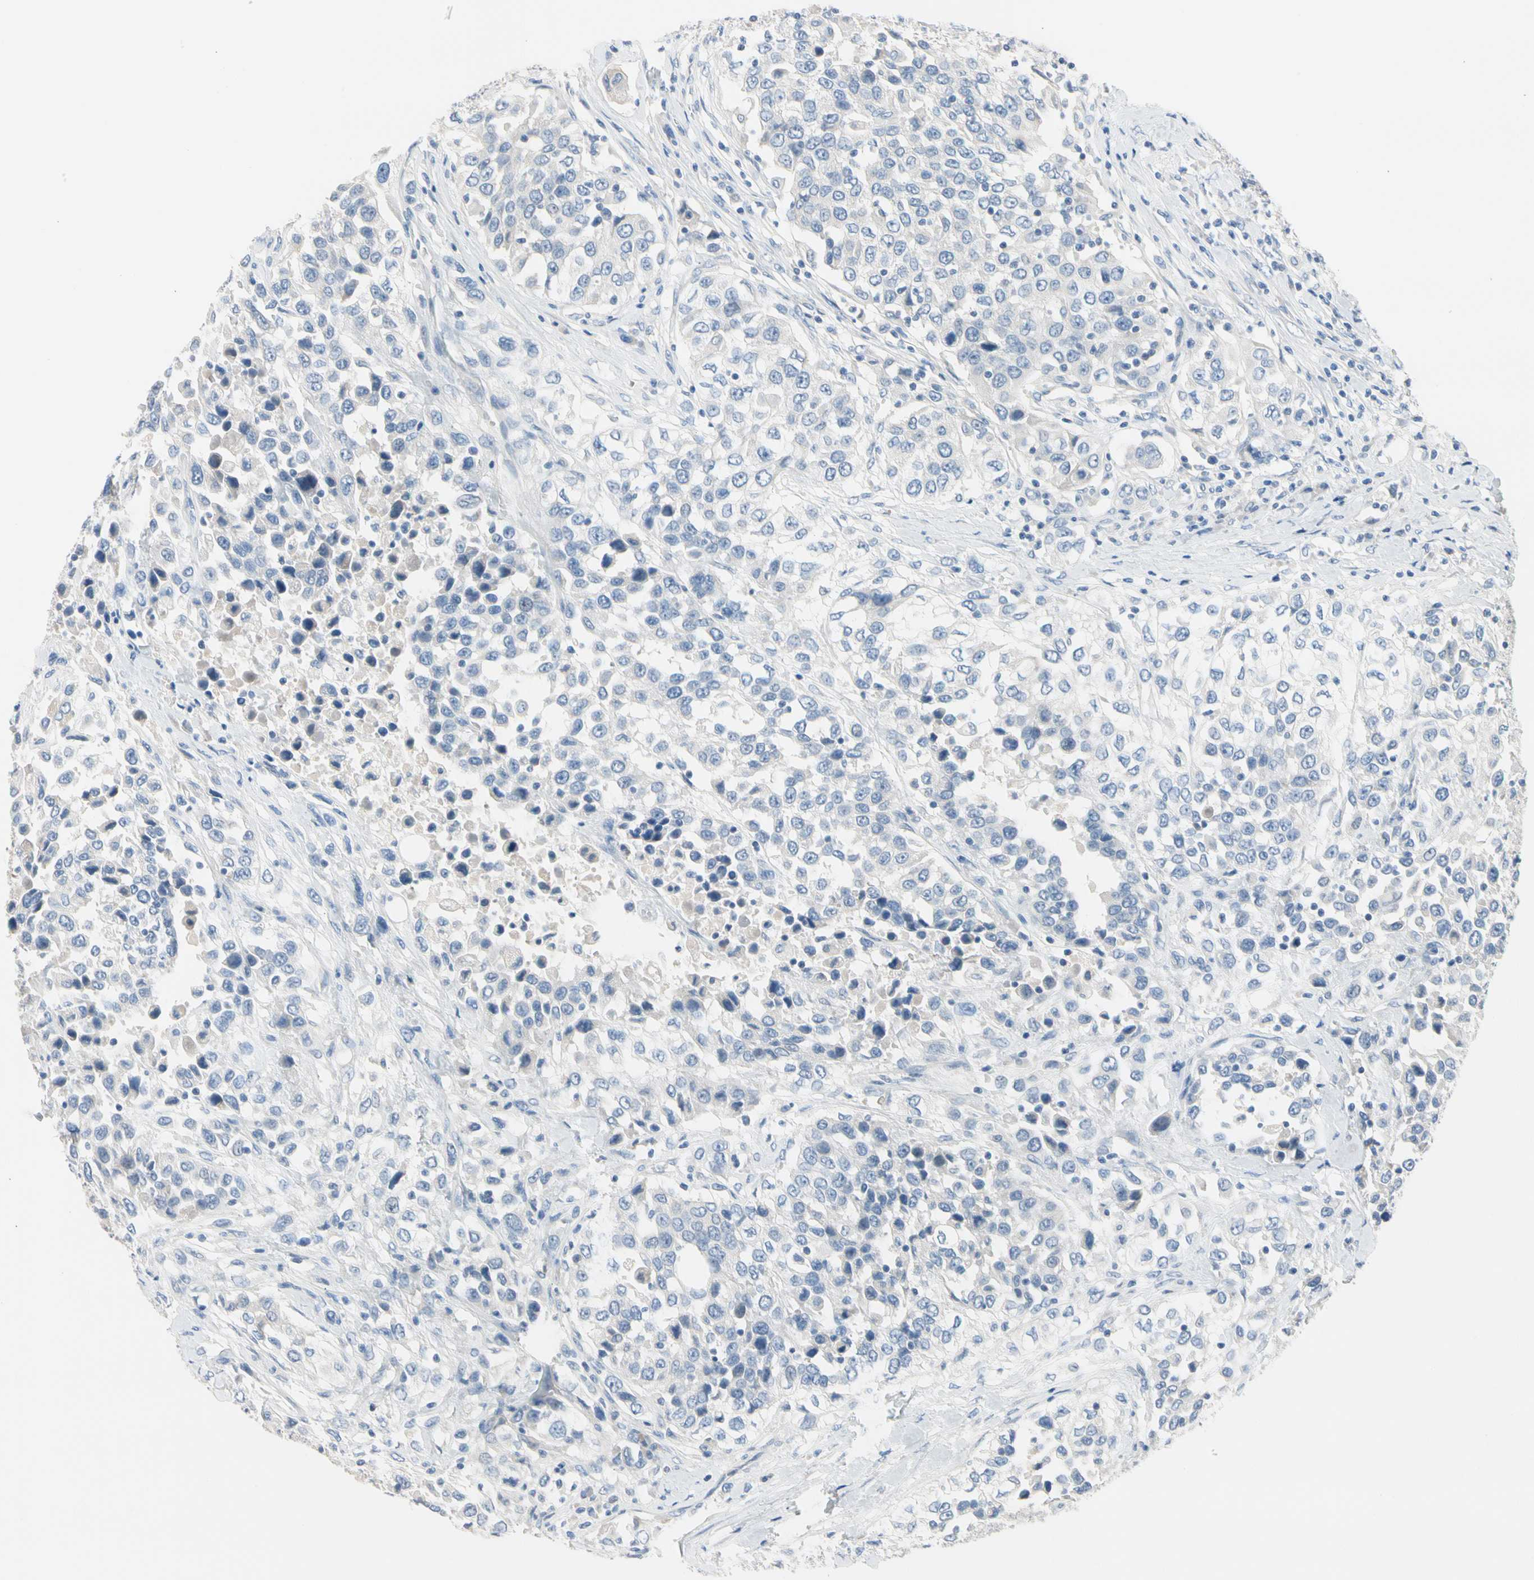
{"staining": {"intensity": "negative", "quantity": "none", "location": "none"}, "tissue": "urothelial cancer", "cell_type": "Tumor cells", "image_type": "cancer", "snomed": [{"axis": "morphology", "description": "Urothelial carcinoma, High grade"}, {"axis": "topography", "description": "Urinary bladder"}], "caption": "Tumor cells show no significant positivity in urothelial cancer.", "gene": "MARK1", "patient": {"sex": "female", "age": 80}}